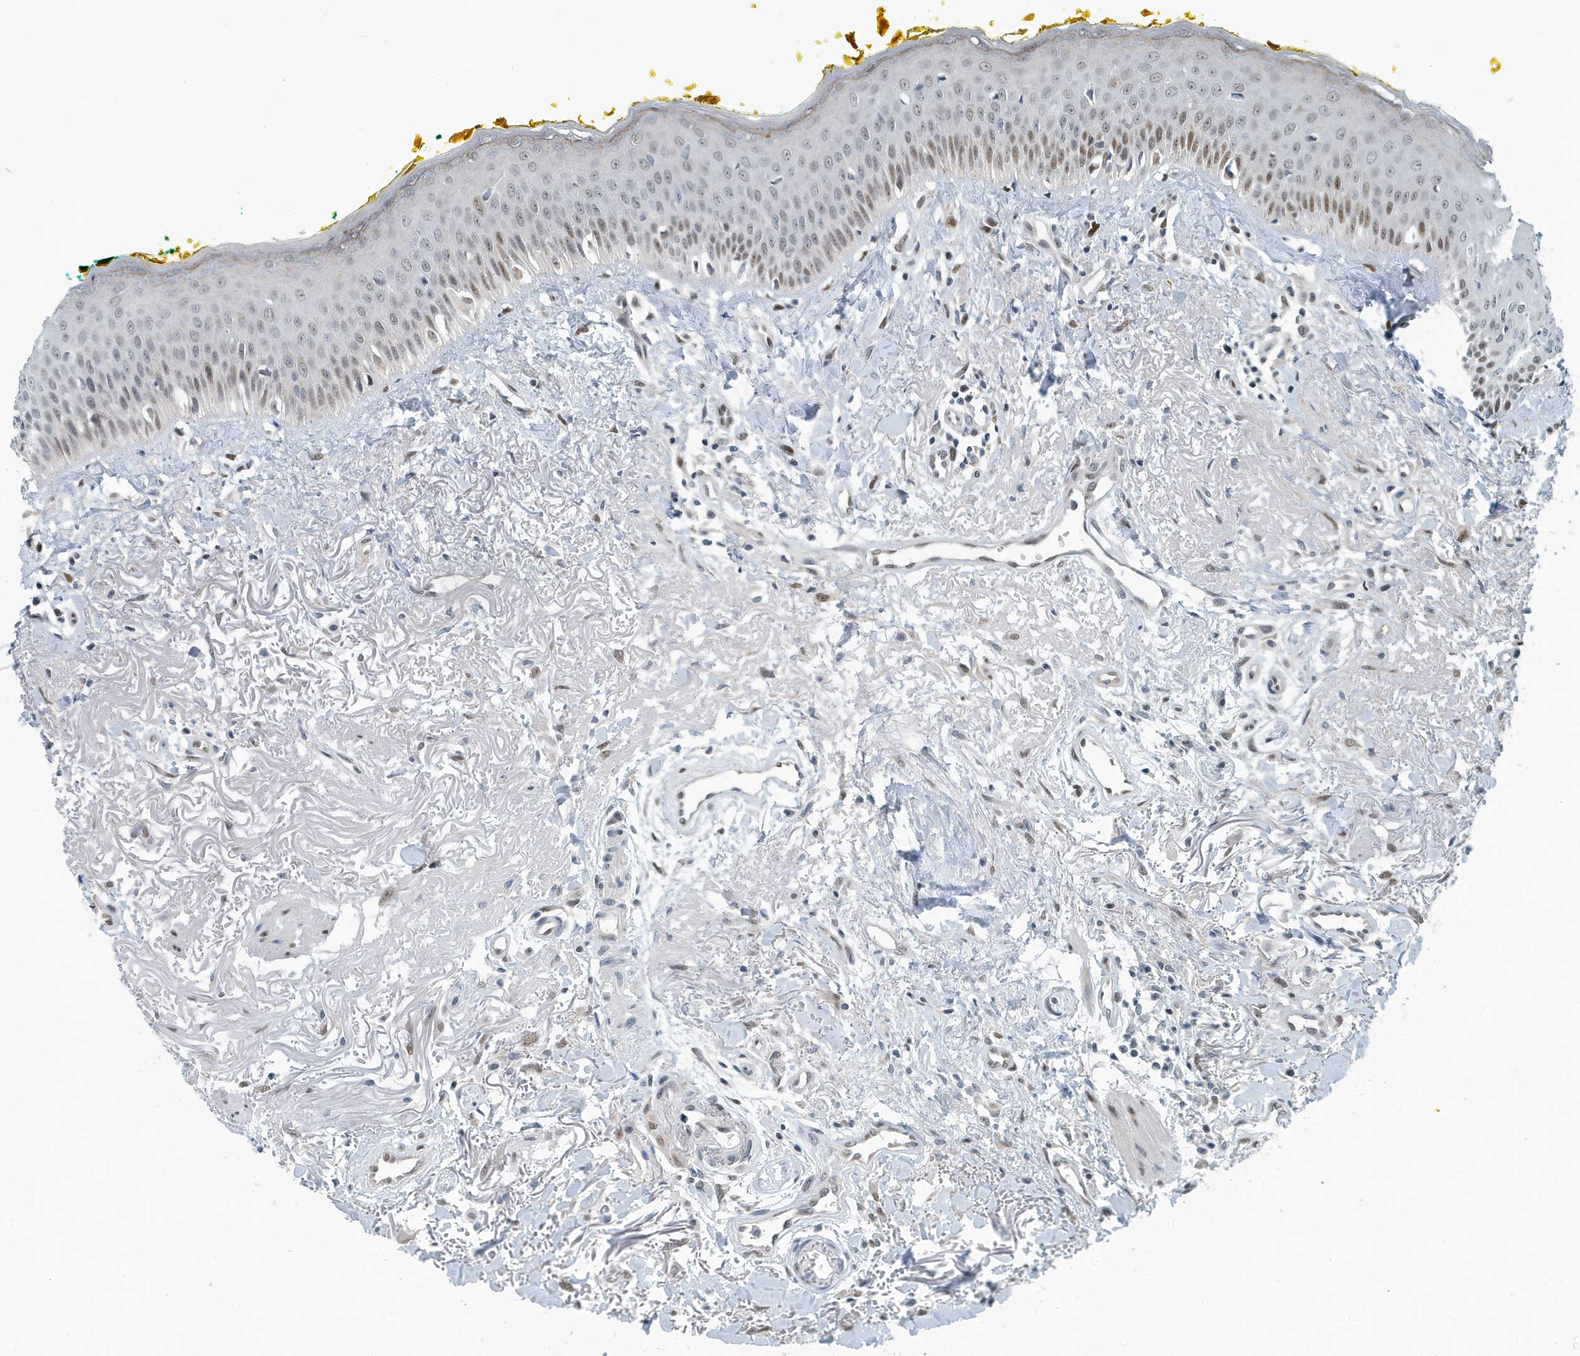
{"staining": {"intensity": "weak", "quantity": ">75%", "location": "nuclear"}, "tissue": "oral mucosa", "cell_type": "Squamous epithelial cells", "image_type": "normal", "snomed": [{"axis": "morphology", "description": "Normal tissue, NOS"}, {"axis": "topography", "description": "Oral tissue"}], "caption": "Immunohistochemical staining of benign oral mucosa reveals >75% levels of weak nuclear protein staining in approximately >75% of squamous epithelial cells.", "gene": "KIF15", "patient": {"sex": "female", "age": 70}}